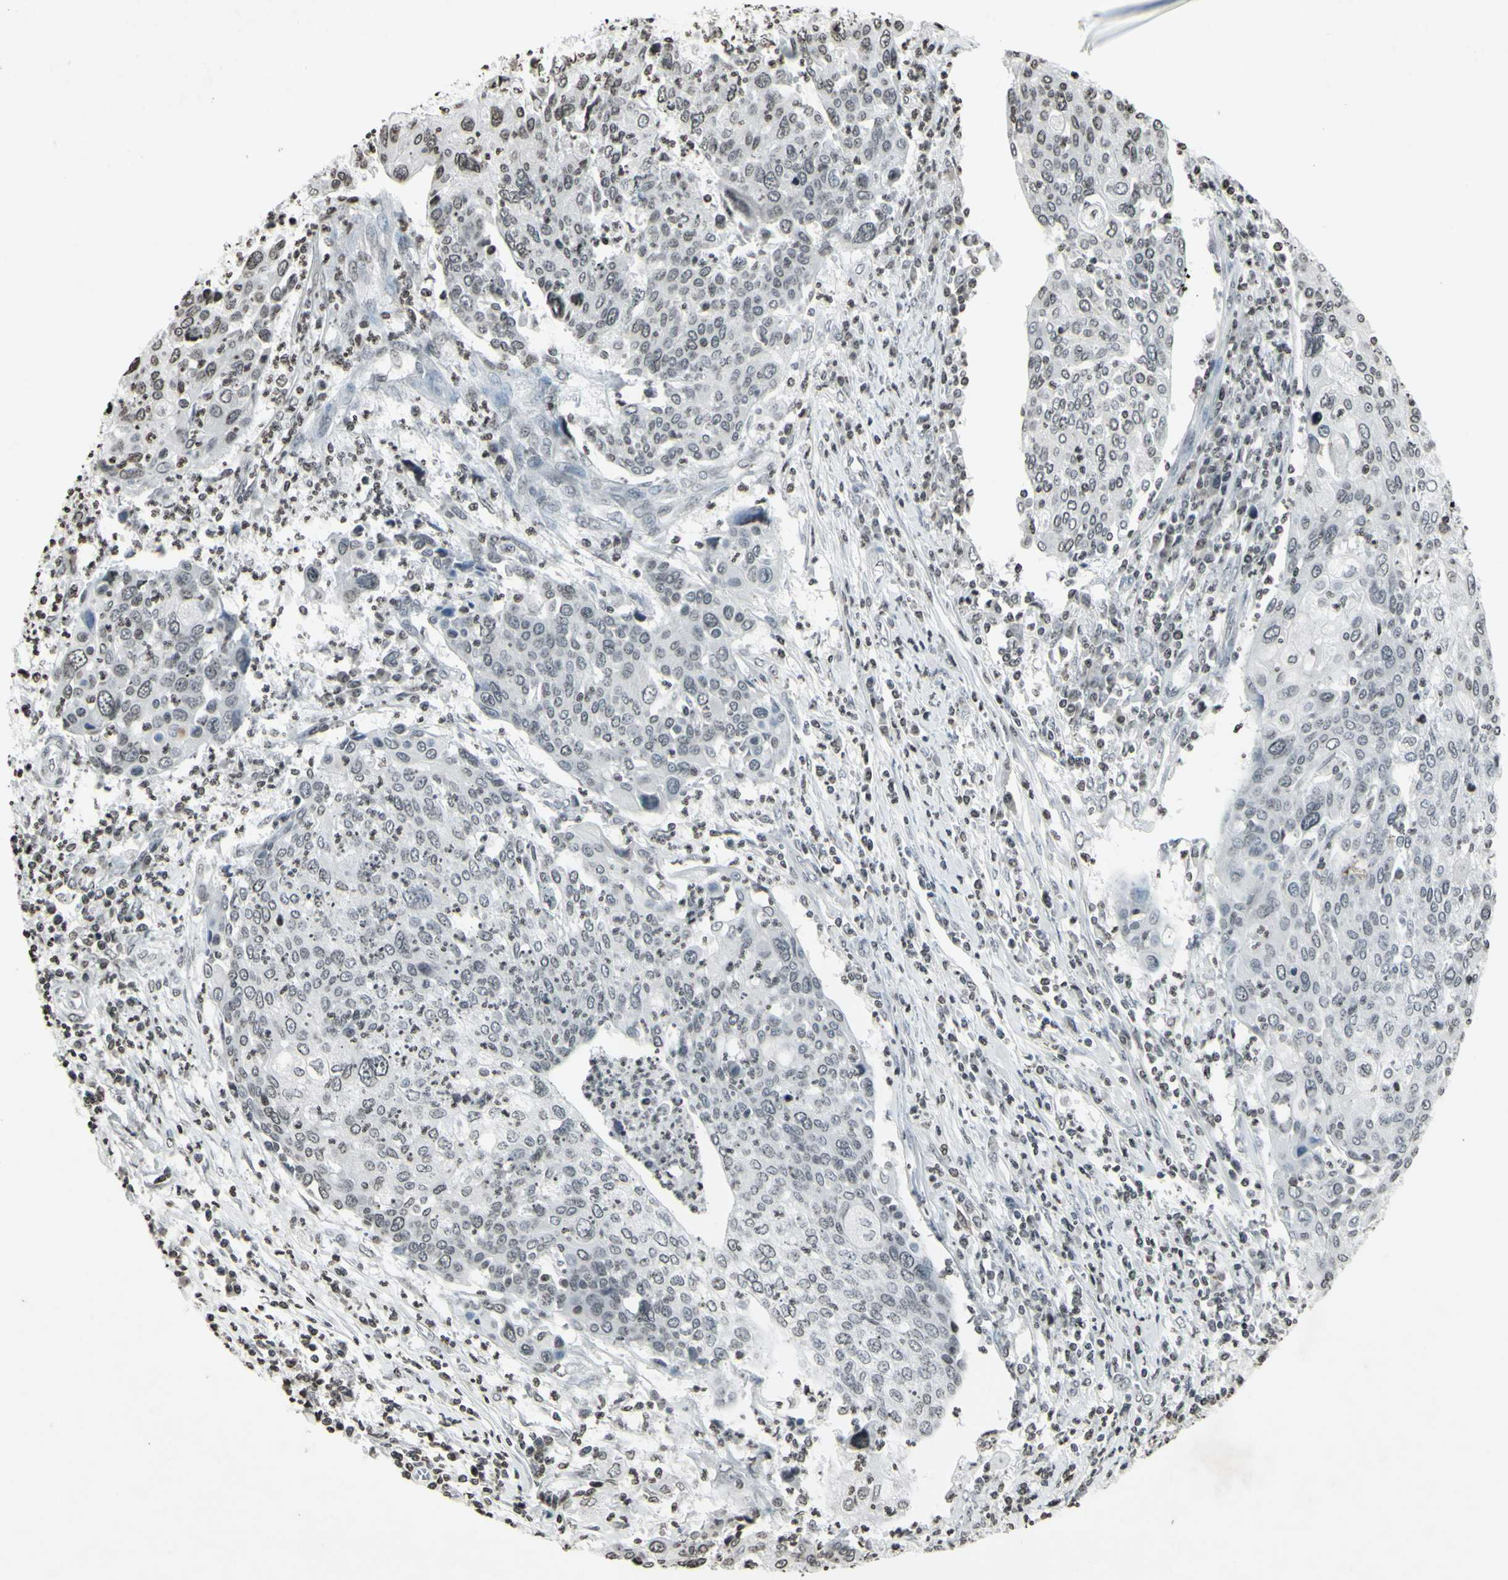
{"staining": {"intensity": "negative", "quantity": "none", "location": "none"}, "tissue": "cervical cancer", "cell_type": "Tumor cells", "image_type": "cancer", "snomed": [{"axis": "morphology", "description": "Squamous cell carcinoma, NOS"}, {"axis": "topography", "description": "Cervix"}], "caption": "Immunohistochemical staining of cervical cancer shows no significant staining in tumor cells.", "gene": "CD79B", "patient": {"sex": "female", "age": 40}}